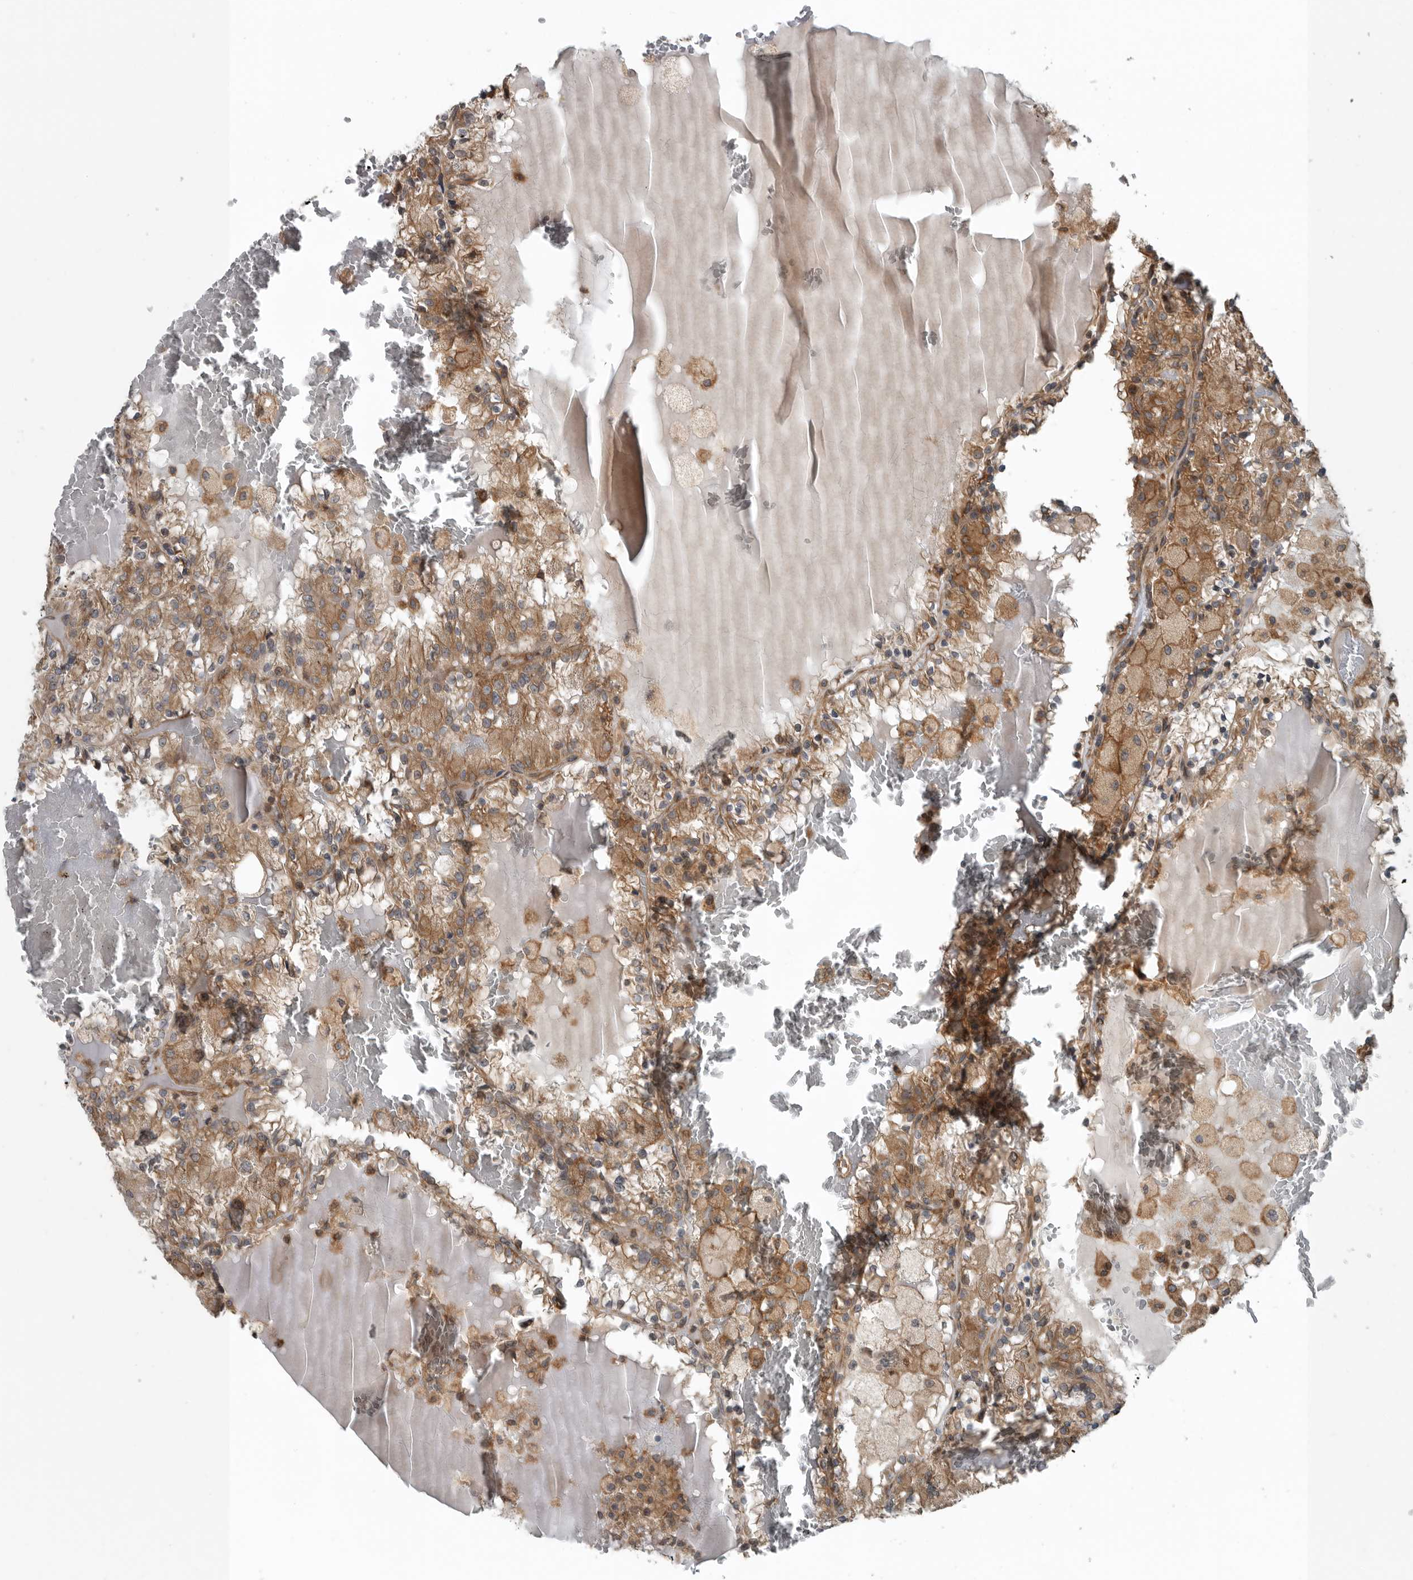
{"staining": {"intensity": "moderate", "quantity": ">75%", "location": "cytoplasmic/membranous"}, "tissue": "renal cancer", "cell_type": "Tumor cells", "image_type": "cancer", "snomed": [{"axis": "morphology", "description": "Adenocarcinoma, NOS"}, {"axis": "topography", "description": "Kidney"}], "caption": "Renal adenocarcinoma stained with a brown dye reveals moderate cytoplasmic/membranous positive positivity in about >75% of tumor cells.", "gene": "AMFR", "patient": {"sex": "female", "age": 56}}